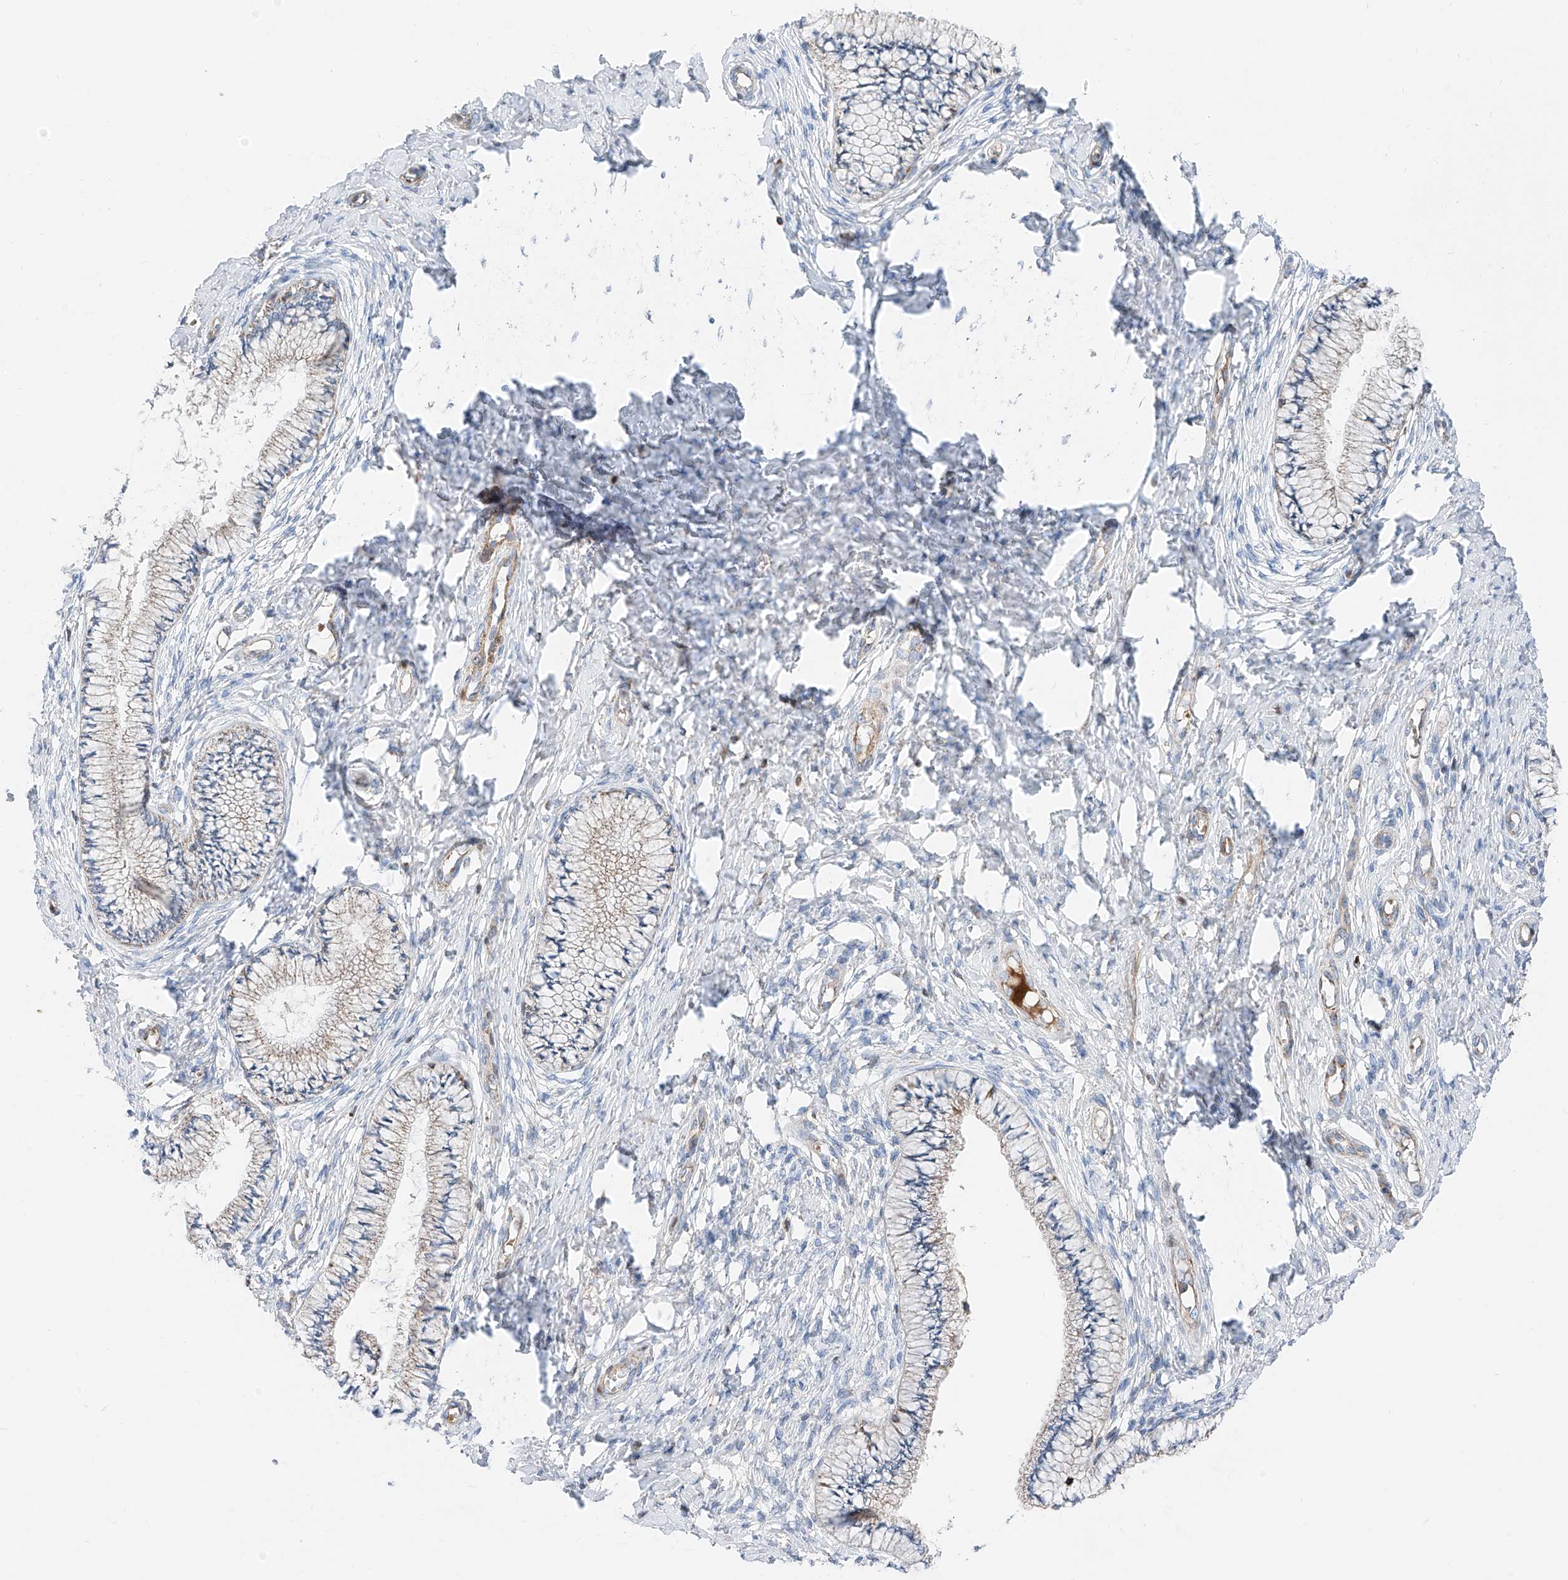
{"staining": {"intensity": "moderate", "quantity": "25%-75%", "location": "cytoplasmic/membranous"}, "tissue": "cervix", "cell_type": "Glandular cells", "image_type": "normal", "snomed": [{"axis": "morphology", "description": "Normal tissue, NOS"}, {"axis": "topography", "description": "Cervix"}], "caption": "Glandular cells show medium levels of moderate cytoplasmic/membranous staining in approximately 25%-75% of cells in normal human cervix.", "gene": "MRAP", "patient": {"sex": "female", "age": 36}}